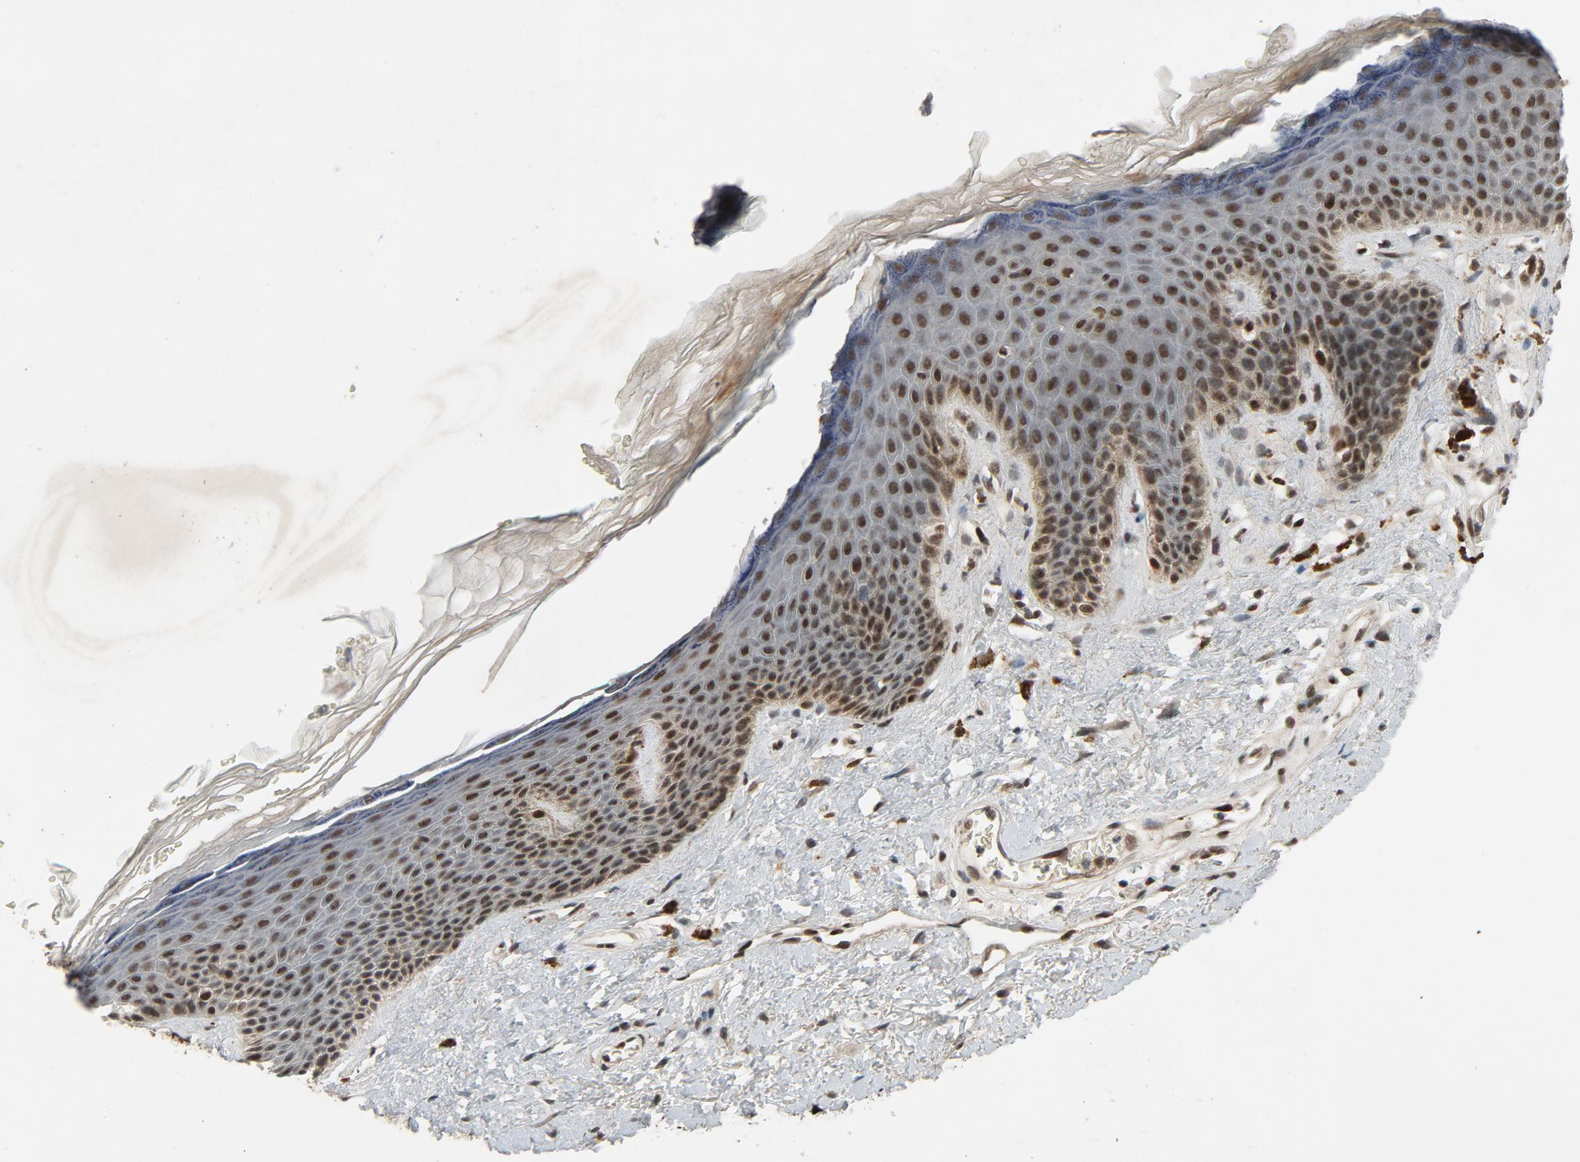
{"staining": {"intensity": "strong", "quantity": ">75%", "location": "nuclear"}, "tissue": "skin", "cell_type": "Epidermal cells", "image_type": "normal", "snomed": [{"axis": "morphology", "description": "Normal tissue, NOS"}, {"axis": "topography", "description": "Anal"}], "caption": "A high-resolution micrograph shows immunohistochemistry staining of unremarkable skin, which displays strong nuclear expression in about >75% of epidermal cells.", "gene": "SMARCD1", "patient": {"sex": "female", "age": 46}}